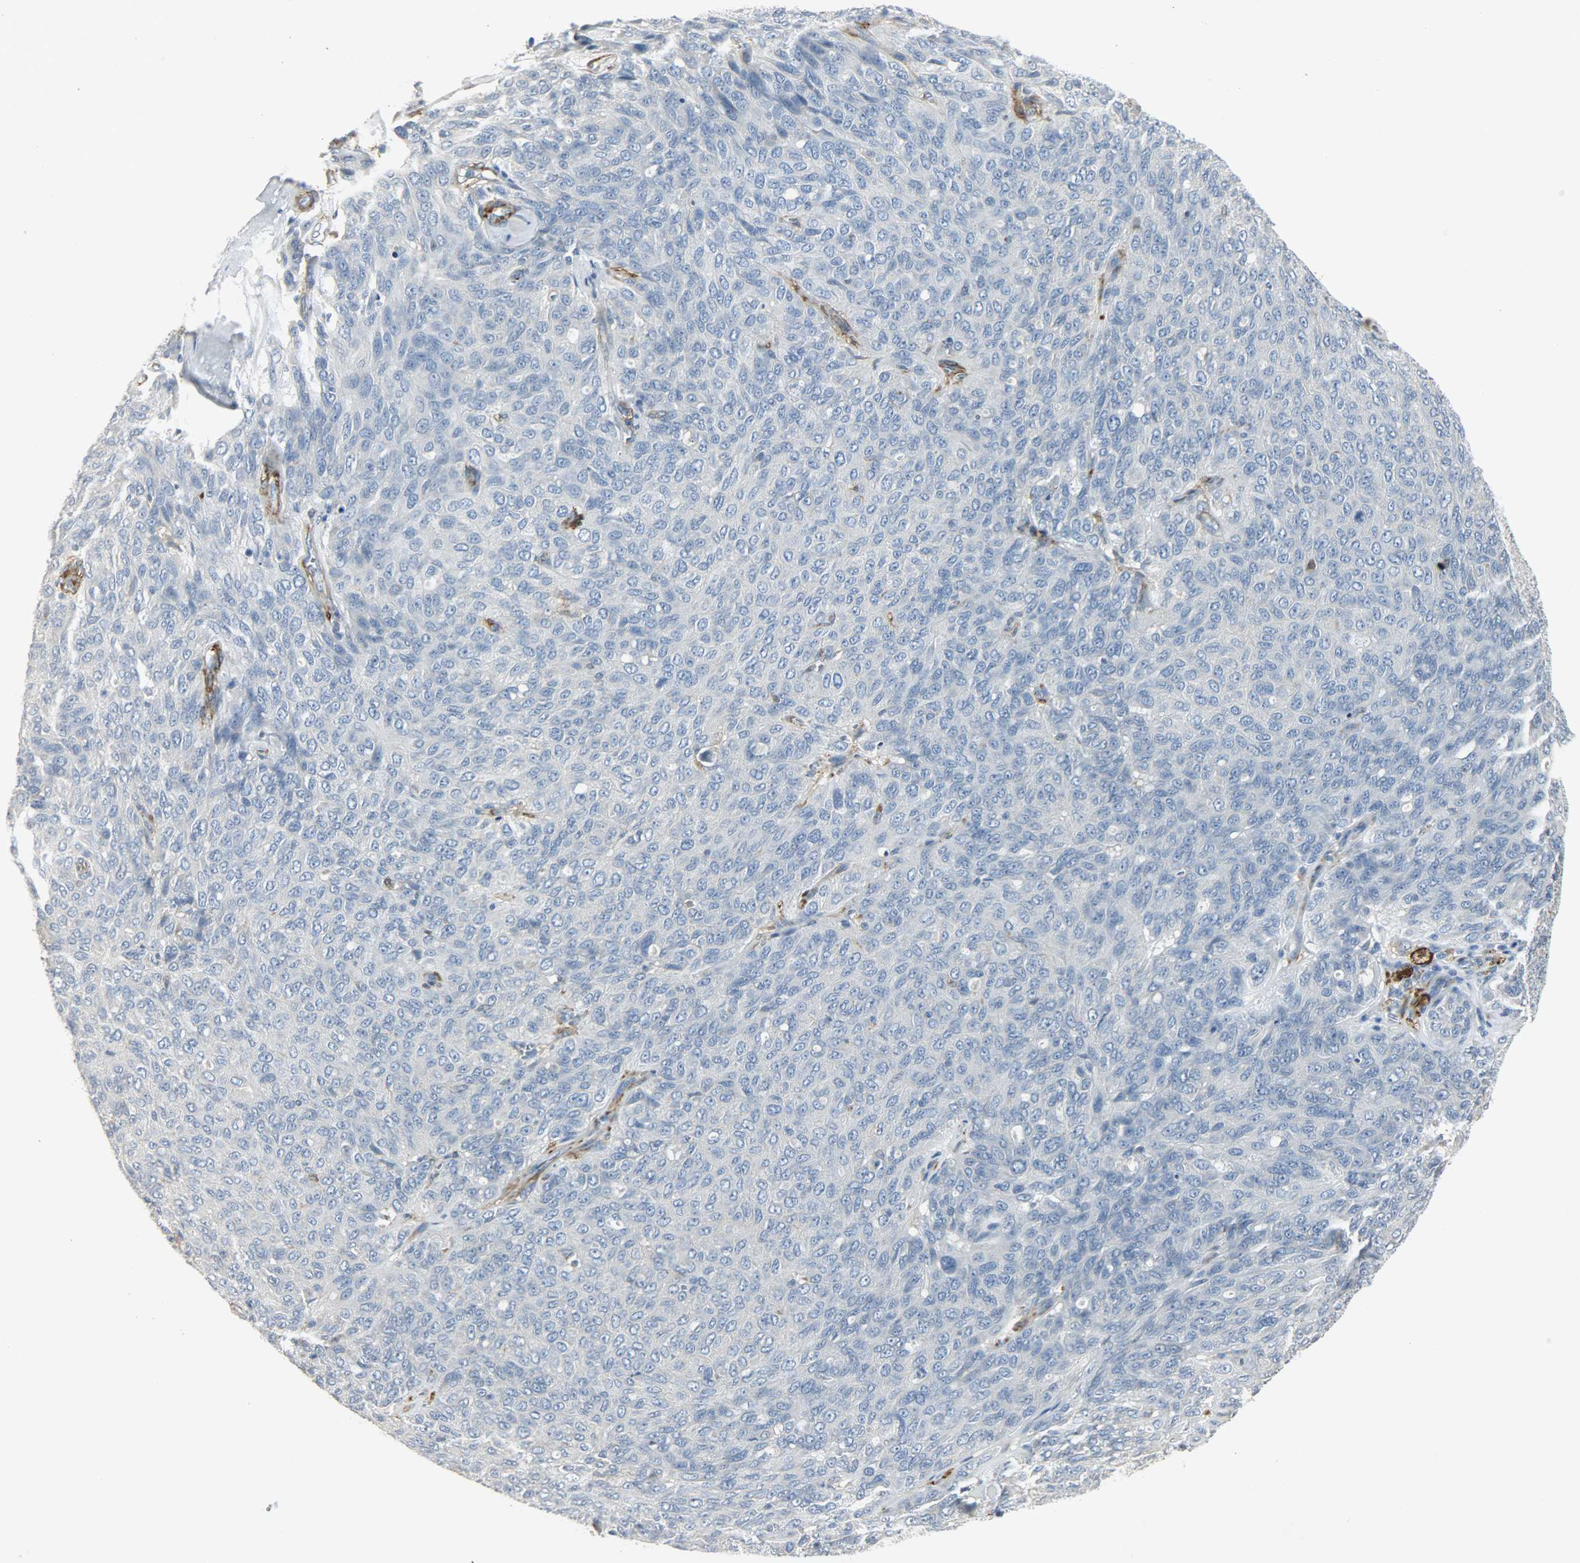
{"staining": {"intensity": "negative", "quantity": "none", "location": "none"}, "tissue": "ovarian cancer", "cell_type": "Tumor cells", "image_type": "cancer", "snomed": [{"axis": "morphology", "description": "Carcinoma, endometroid"}, {"axis": "topography", "description": "Ovary"}], "caption": "The IHC photomicrograph has no significant positivity in tumor cells of ovarian endometroid carcinoma tissue.", "gene": "ENPEP", "patient": {"sex": "female", "age": 60}}